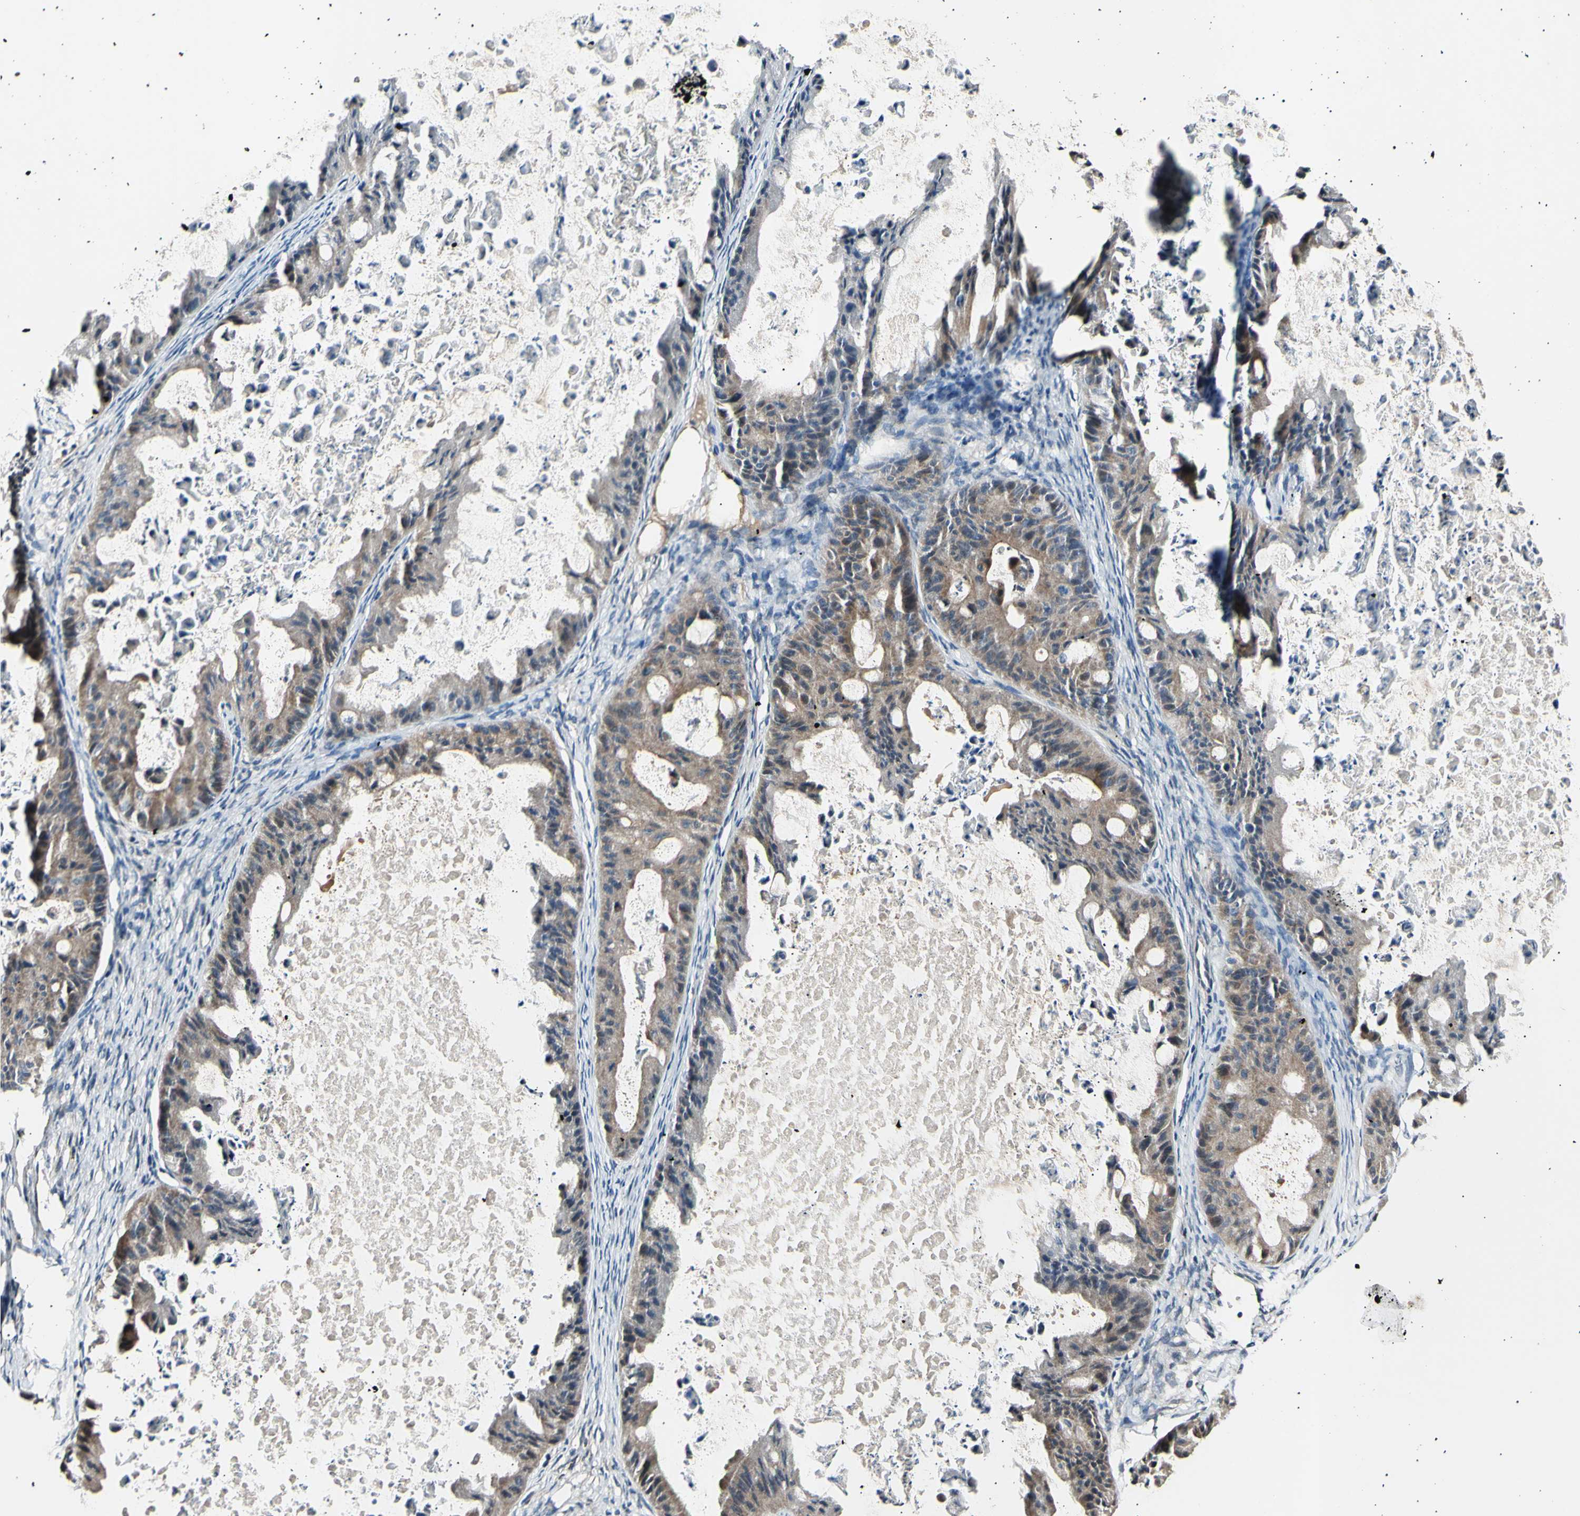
{"staining": {"intensity": "moderate", "quantity": ">75%", "location": "cytoplasmic/membranous"}, "tissue": "ovarian cancer", "cell_type": "Tumor cells", "image_type": "cancer", "snomed": [{"axis": "morphology", "description": "Cystadenocarcinoma, mucinous, NOS"}, {"axis": "topography", "description": "Ovary"}], "caption": "This micrograph reveals ovarian mucinous cystadenocarcinoma stained with IHC to label a protein in brown. The cytoplasmic/membranous of tumor cells show moderate positivity for the protein. Nuclei are counter-stained blue.", "gene": "ITGA6", "patient": {"sex": "female", "age": 37}}